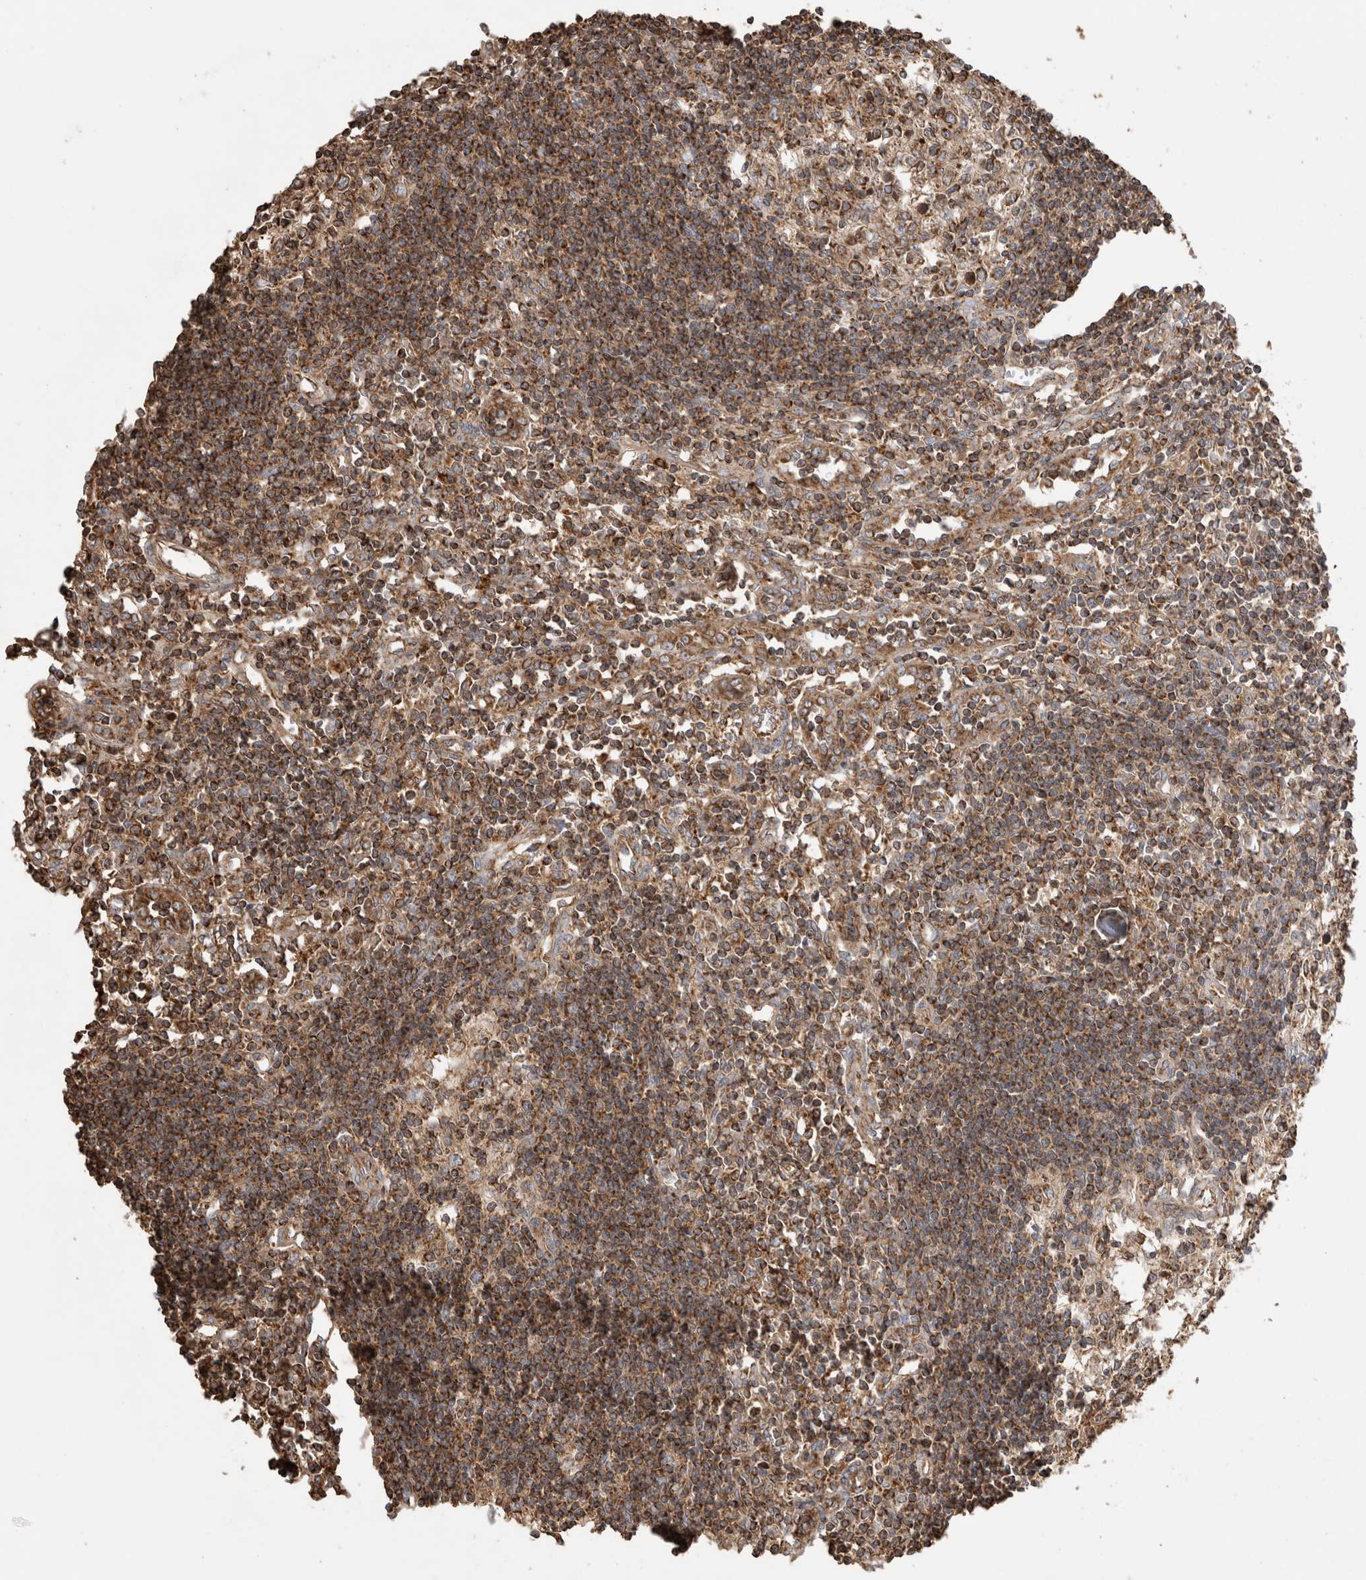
{"staining": {"intensity": "strong", "quantity": "25%-75%", "location": "cytoplasmic/membranous"}, "tissue": "lymph node", "cell_type": "Germinal center cells", "image_type": "normal", "snomed": [{"axis": "morphology", "description": "Normal tissue, NOS"}, {"axis": "morphology", "description": "Malignant melanoma, Metastatic site"}, {"axis": "topography", "description": "Lymph node"}], "caption": "Normal lymph node reveals strong cytoplasmic/membranous staining in approximately 25%-75% of germinal center cells, visualized by immunohistochemistry.", "gene": "IMMP2L", "patient": {"sex": "male", "age": 41}}